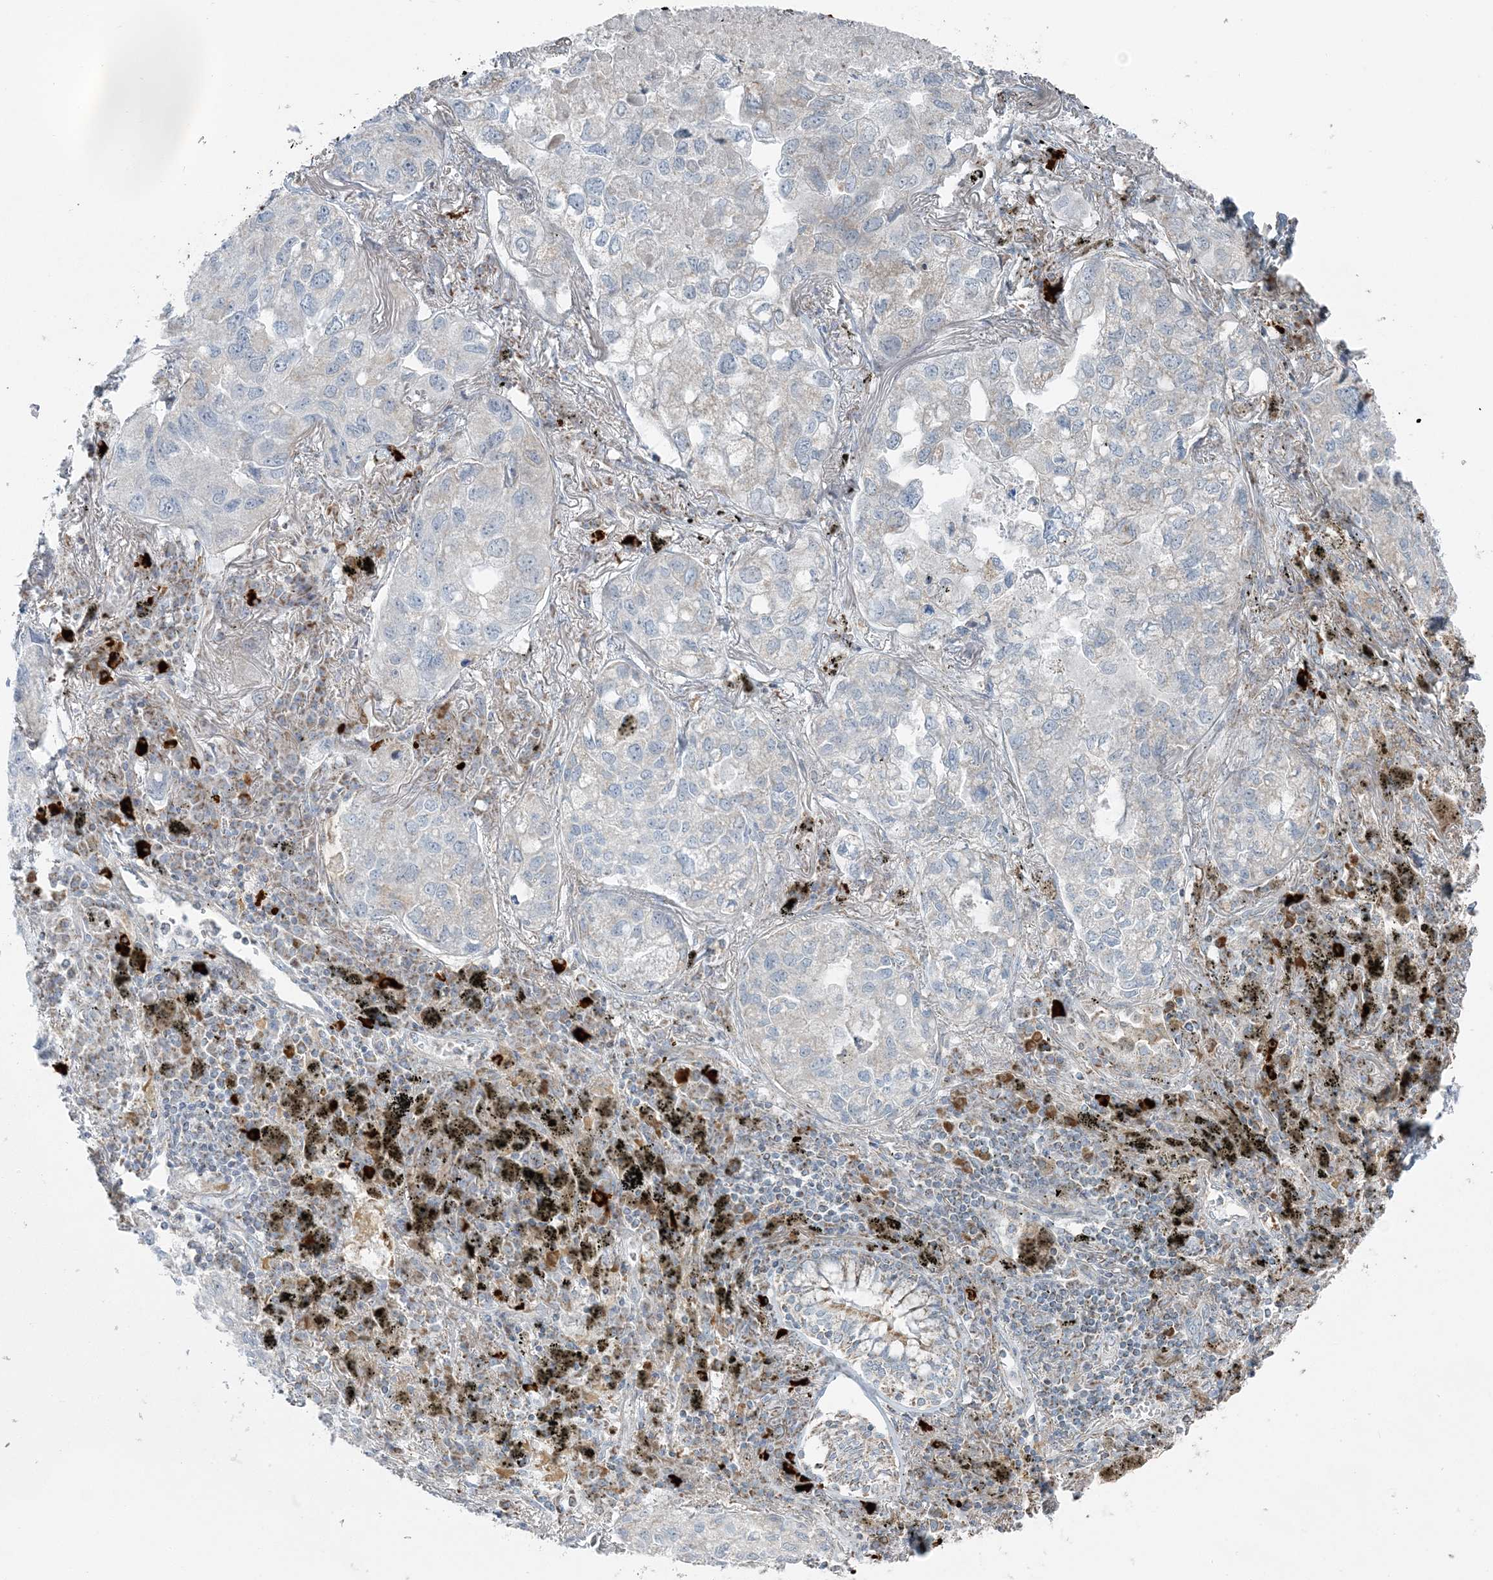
{"staining": {"intensity": "negative", "quantity": "none", "location": "none"}, "tissue": "lung cancer", "cell_type": "Tumor cells", "image_type": "cancer", "snomed": [{"axis": "morphology", "description": "Adenocarcinoma, NOS"}, {"axis": "topography", "description": "Lung"}], "caption": "Tumor cells show no significant expression in adenocarcinoma (lung).", "gene": "SLC22A16", "patient": {"sex": "male", "age": 65}}